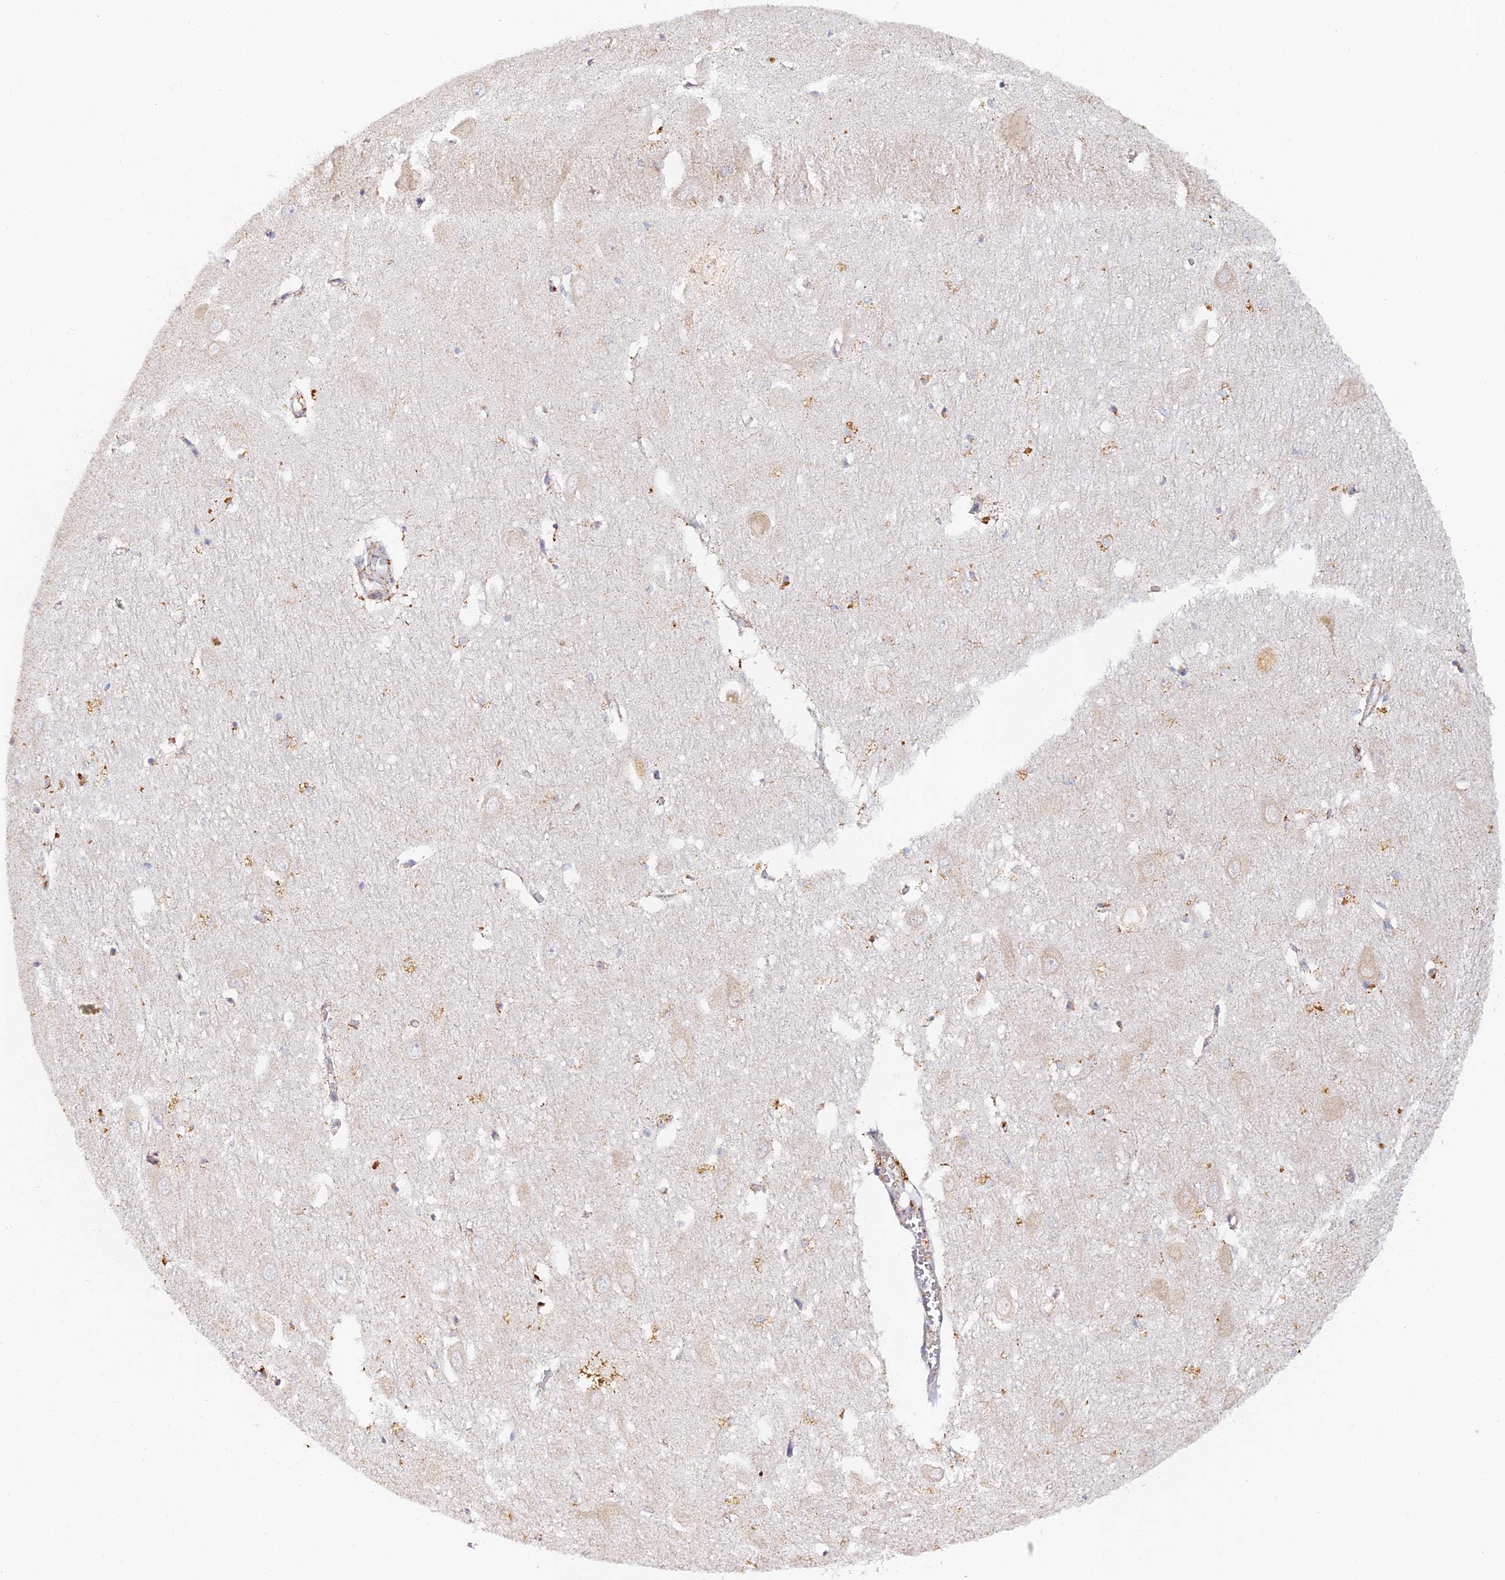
{"staining": {"intensity": "negative", "quantity": "none", "location": "none"}, "tissue": "hippocampus", "cell_type": "Glial cells", "image_type": "normal", "snomed": [{"axis": "morphology", "description": "Normal tissue, NOS"}, {"axis": "topography", "description": "Hippocampus"}], "caption": "Immunohistochemical staining of normal human hippocampus exhibits no significant staining in glial cells.", "gene": "DONSON", "patient": {"sex": "female", "age": 64}}